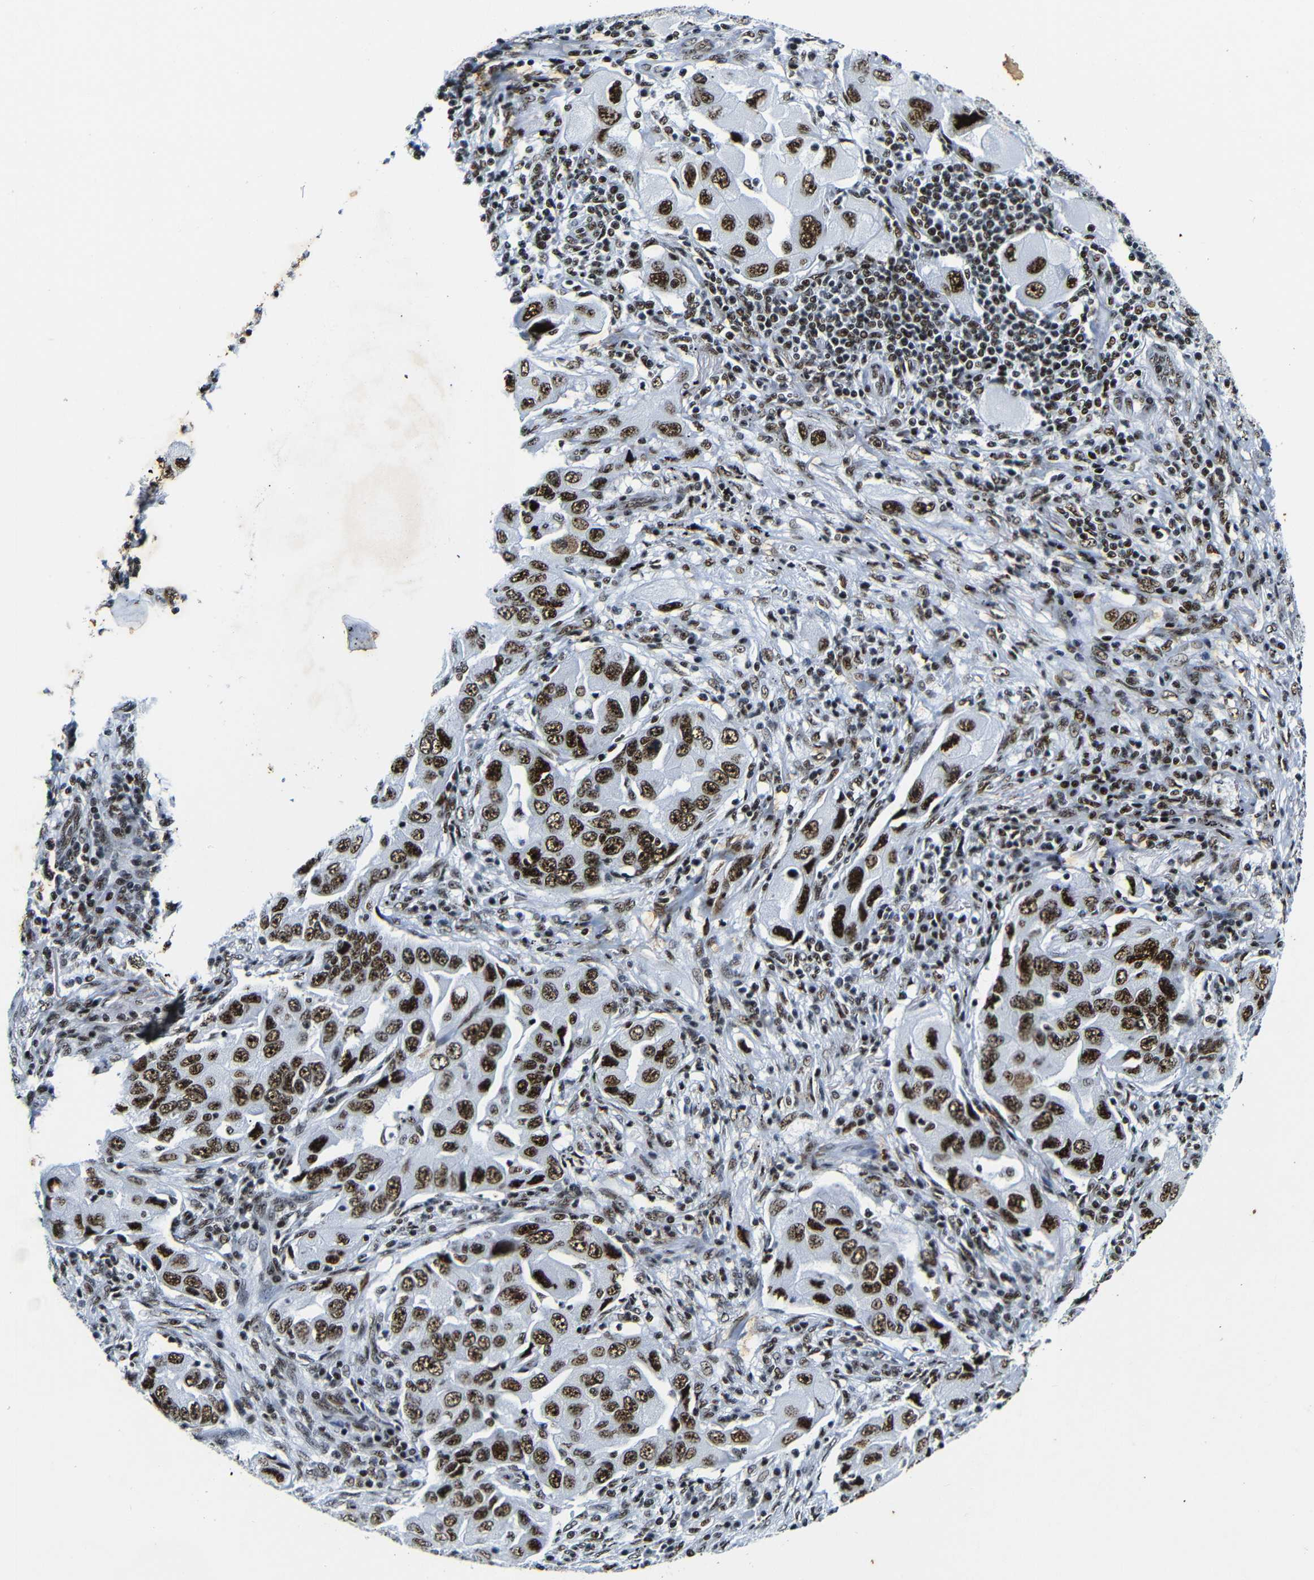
{"staining": {"intensity": "strong", "quantity": ">75%", "location": "nuclear"}, "tissue": "lung cancer", "cell_type": "Tumor cells", "image_type": "cancer", "snomed": [{"axis": "morphology", "description": "Adenocarcinoma, NOS"}, {"axis": "topography", "description": "Lung"}], "caption": "Protein analysis of adenocarcinoma (lung) tissue shows strong nuclear expression in approximately >75% of tumor cells.", "gene": "SRSF1", "patient": {"sex": "female", "age": 65}}